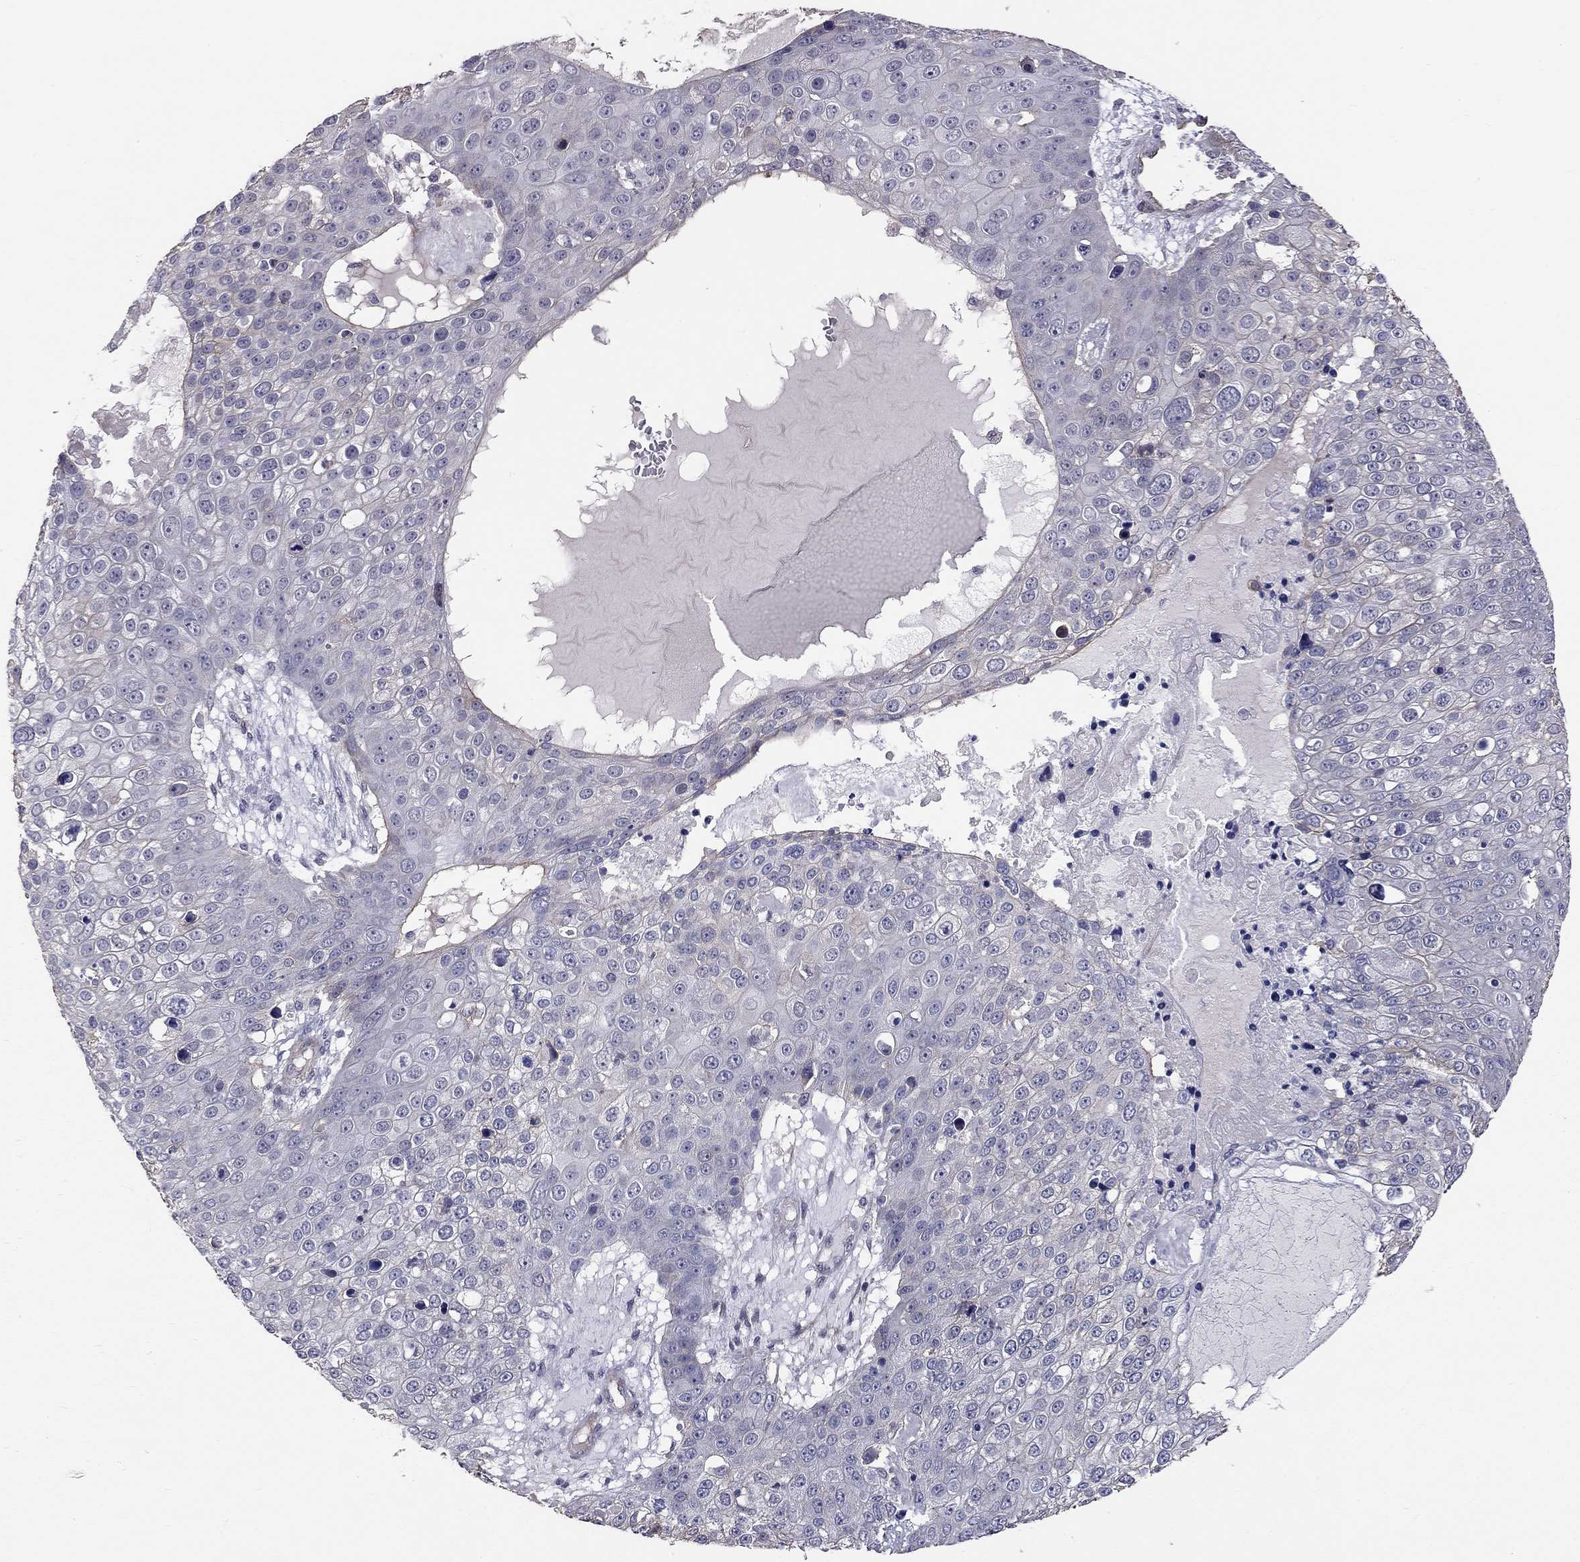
{"staining": {"intensity": "negative", "quantity": "none", "location": "none"}, "tissue": "skin cancer", "cell_type": "Tumor cells", "image_type": "cancer", "snomed": [{"axis": "morphology", "description": "Squamous cell carcinoma, NOS"}, {"axis": "topography", "description": "Skin"}], "caption": "Immunohistochemistry (IHC) image of neoplastic tissue: skin squamous cell carcinoma stained with DAB (3,3'-diaminobenzidine) shows no significant protein expression in tumor cells.", "gene": "GJB4", "patient": {"sex": "male", "age": 71}}